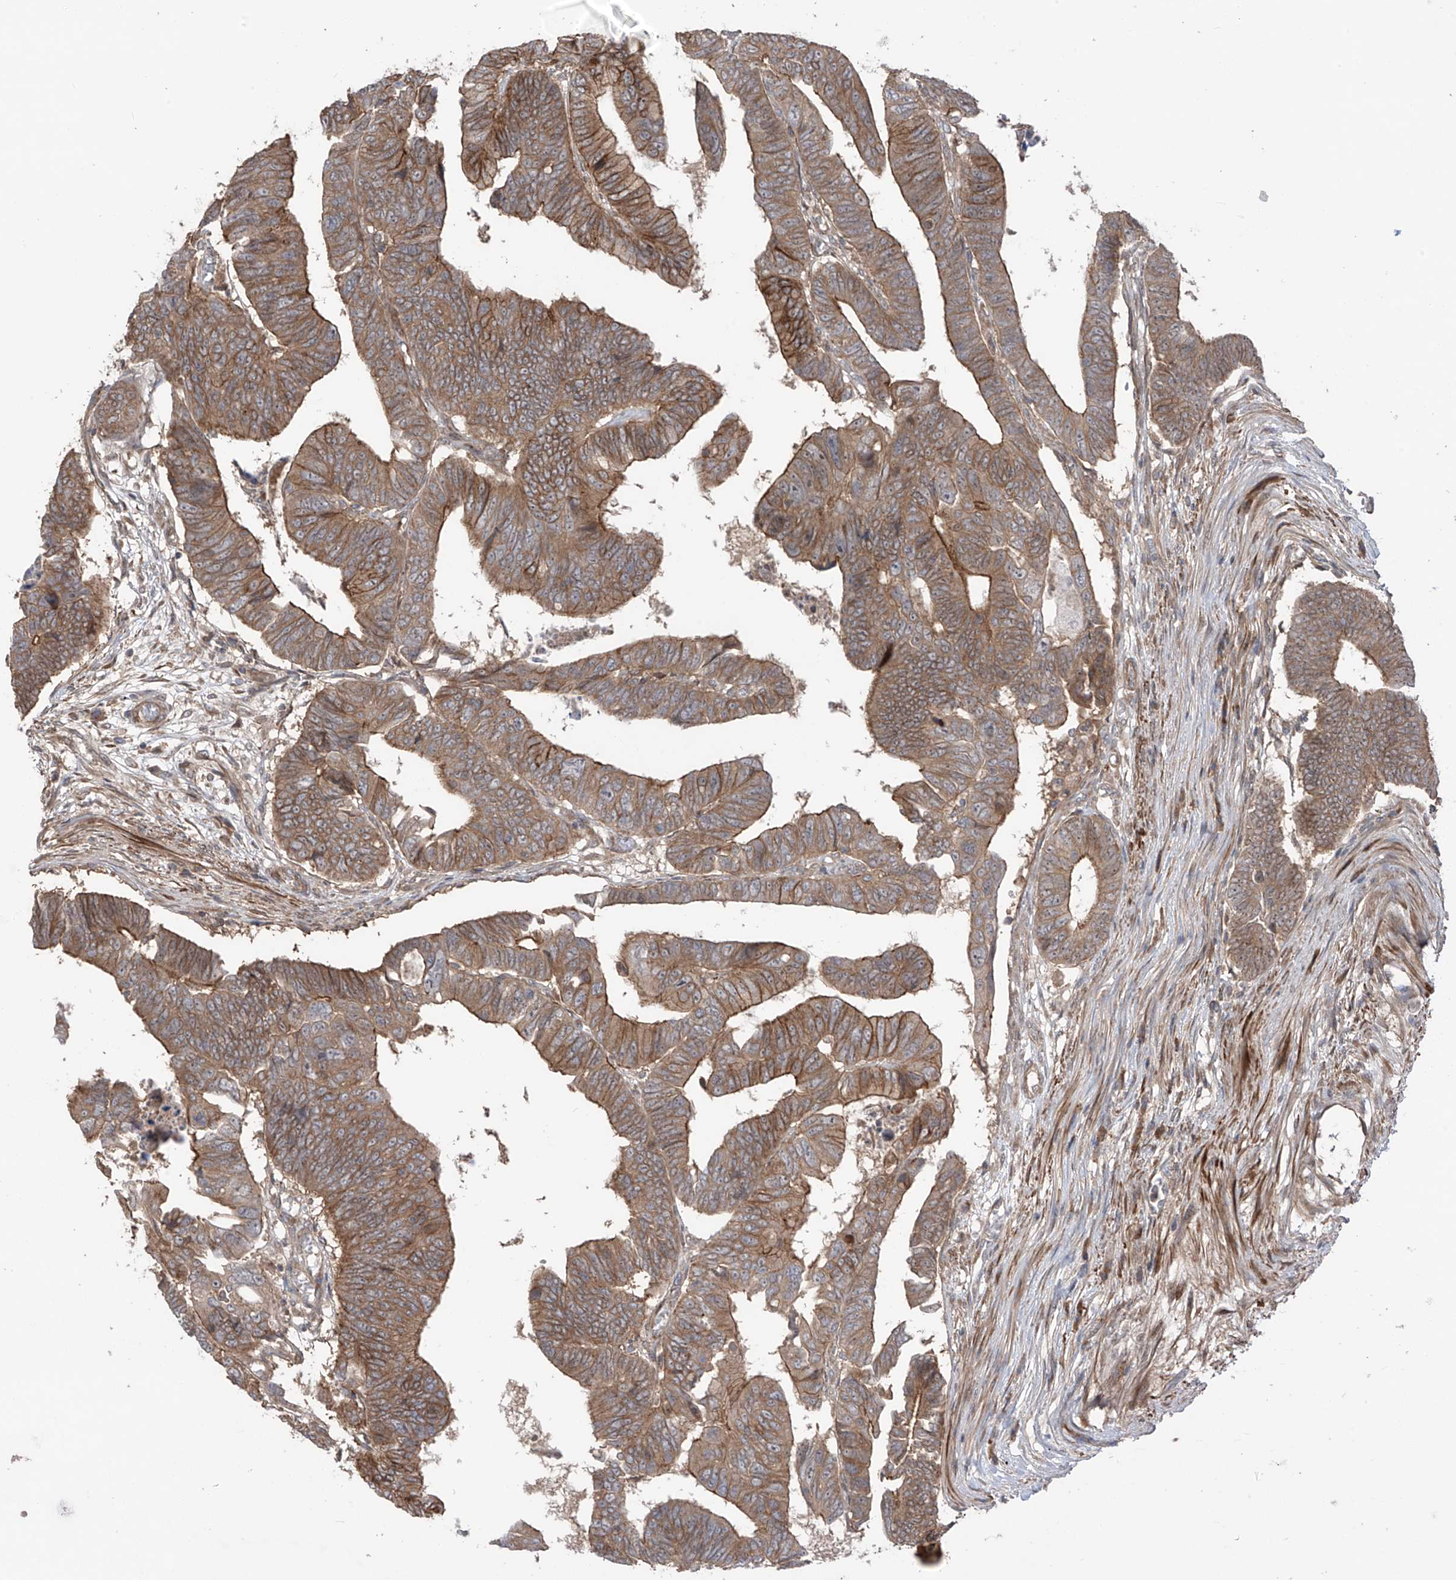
{"staining": {"intensity": "moderate", "quantity": ">75%", "location": "cytoplasmic/membranous"}, "tissue": "colorectal cancer", "cell_type": "Tumor cells", "image_type": "cancer", "snomed": [{"axis": "morphology", "description": "Adenocarcinoma, NOS"}, {"axis": "topography", "description": "Rectum"}], "caption": "There is medium levels of moderate cytoplasmic/membranous staining in tumor cells of colorectal cancer, as demonstrated by immunohistochemical staining (brown color).", "gene": "LRRC74A", "patient": {"sex": "female", "age": 65}}